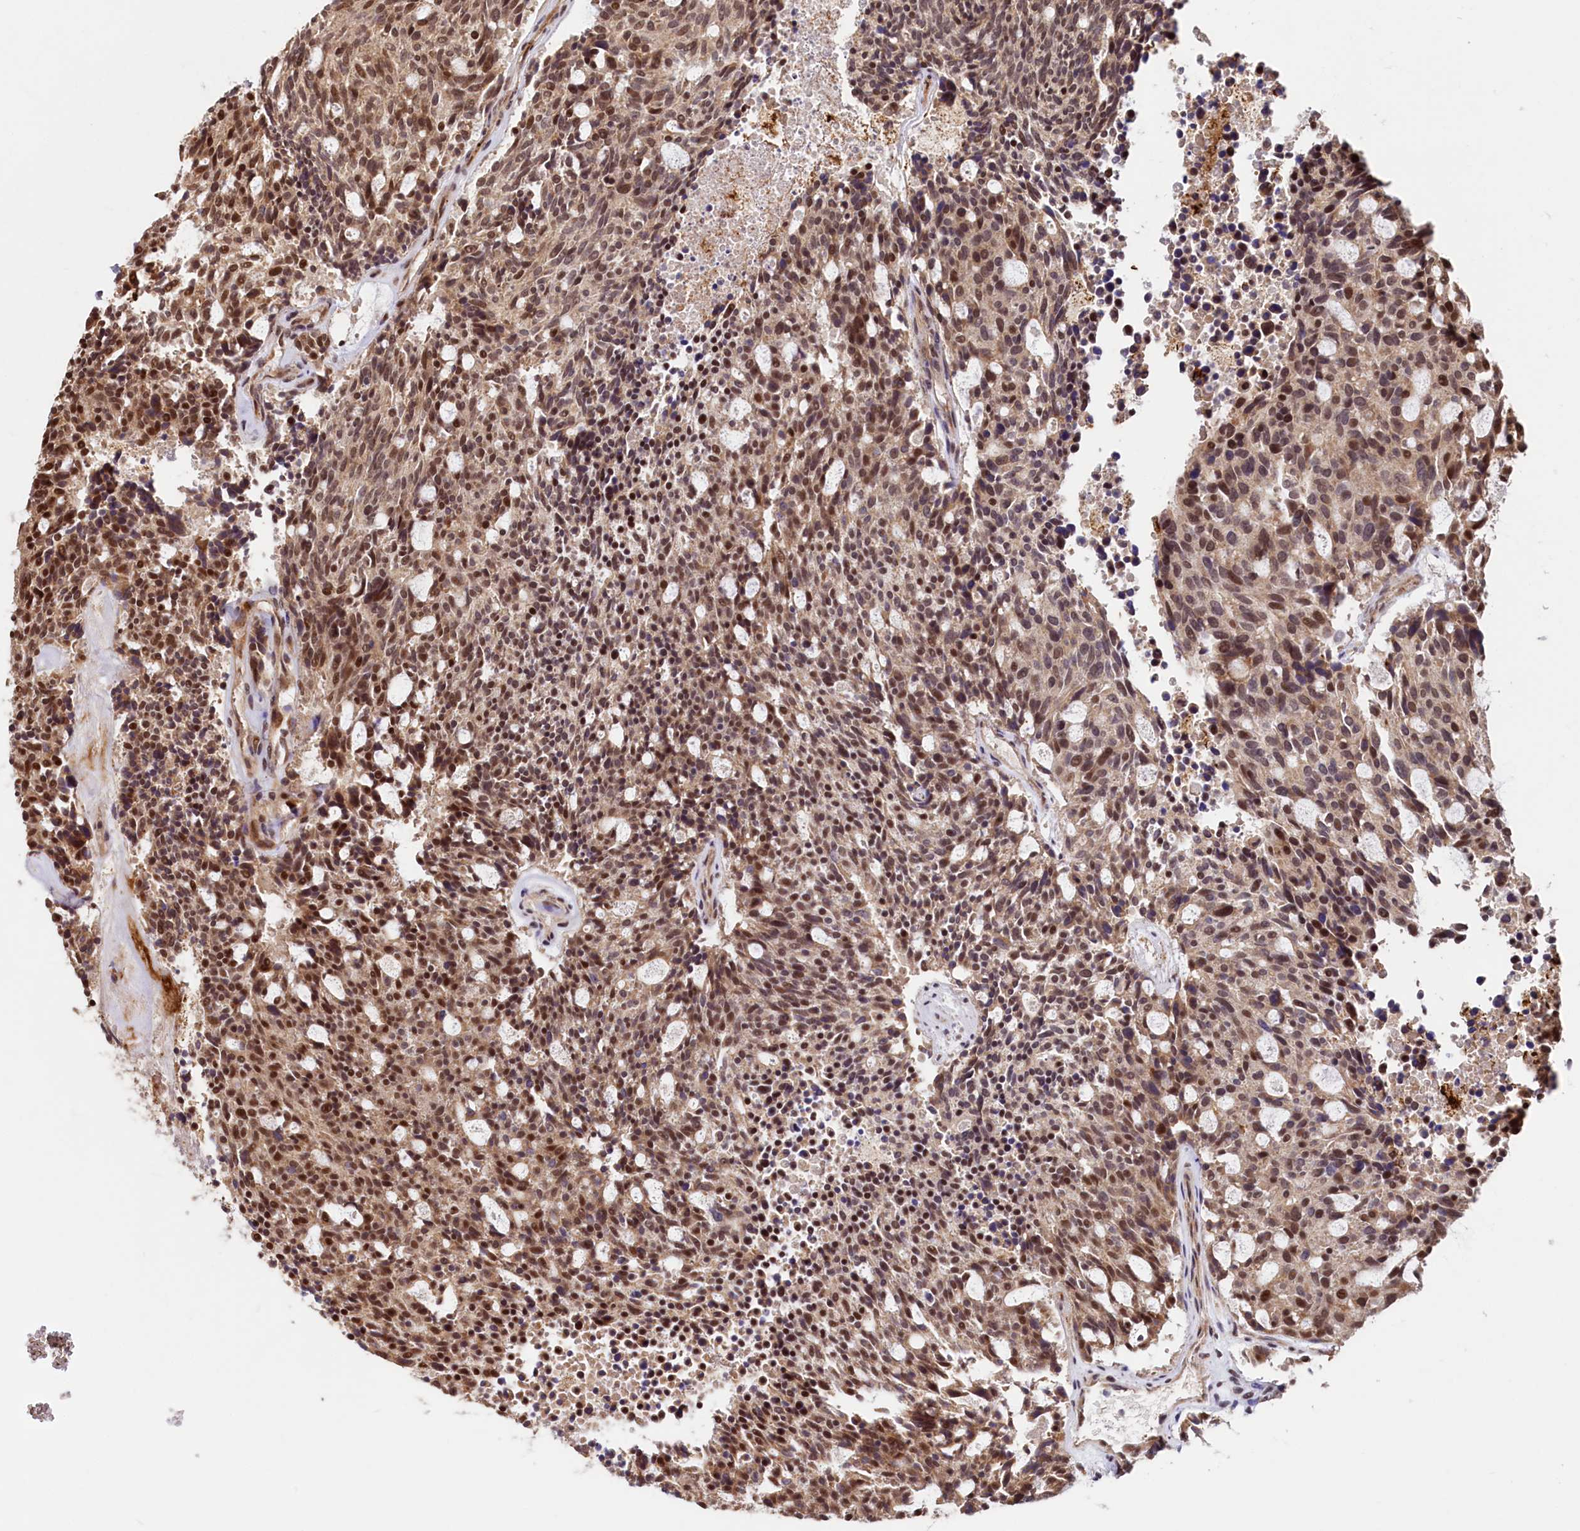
{"staining": {"intensity": "moderate", "quantity": ">75%", "location": "nuclear"}, "tissue": "carcinoid", "cell_type": "Tumor cells", "image_type": "cancer", "snomed": [{"axis": "morphology", "description": "Carcinoid, malignant, NOS"}, {"axis": "topography", "description": "Pancreas"}], "caption": "Protein expression analysis of carcinoid reveals moderate nuclear staining in about >75% of tumor cells. (DAB (3,3'-diaminobenzidine) IHC, brown staining for protein, blue staining for nuclei).", "gene": "TRIM23", "patient": {"sex": "female", "age": 54}}